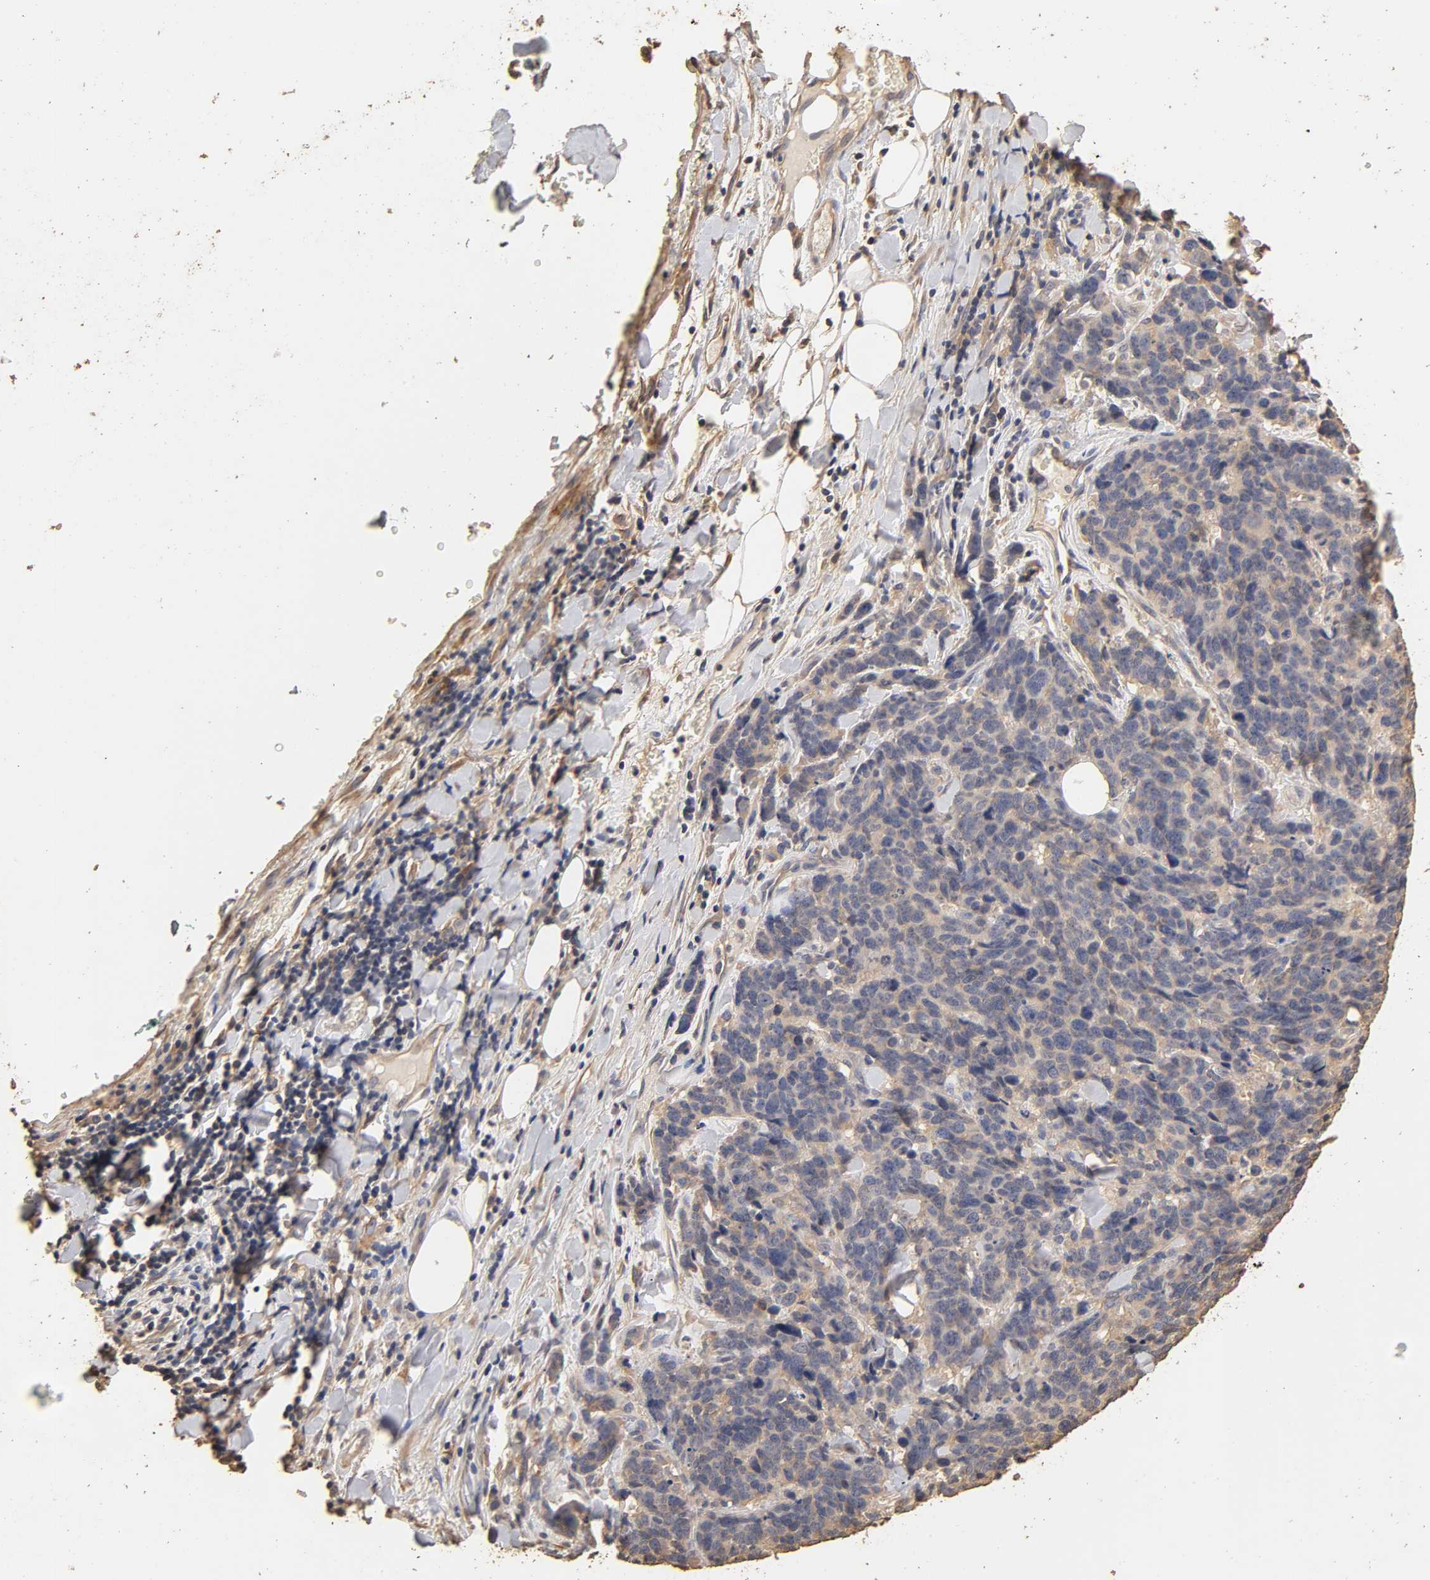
{"staining": {"intensity": "weak", "quantity": "25%-75%", "location": "cytoplasmic/membranous"}, "tissue": "lung cancer", "cell_type": "Tumor cells", "image_type": "cancer", "snomed": [{"axis": "morphology", "description": "Neoplasm, malignant, NOS"}, {"axis": "topography", "description": "Lung"}], "caption": "IHC staining of lung cancer, which reveals low levels of weak cytoplasmic/membranous expression in about 25%-75% of tumor cells indicating weak cytoplasmic/membranous protein staining. The staining was performed using DAB (3,3'-diaminobenzidine) (brown) for protein detection and nuclei were counterstained in hematoxylin (blue).", "gene": "VSIG4", "patient": {"sex": "female", "age": 58}}